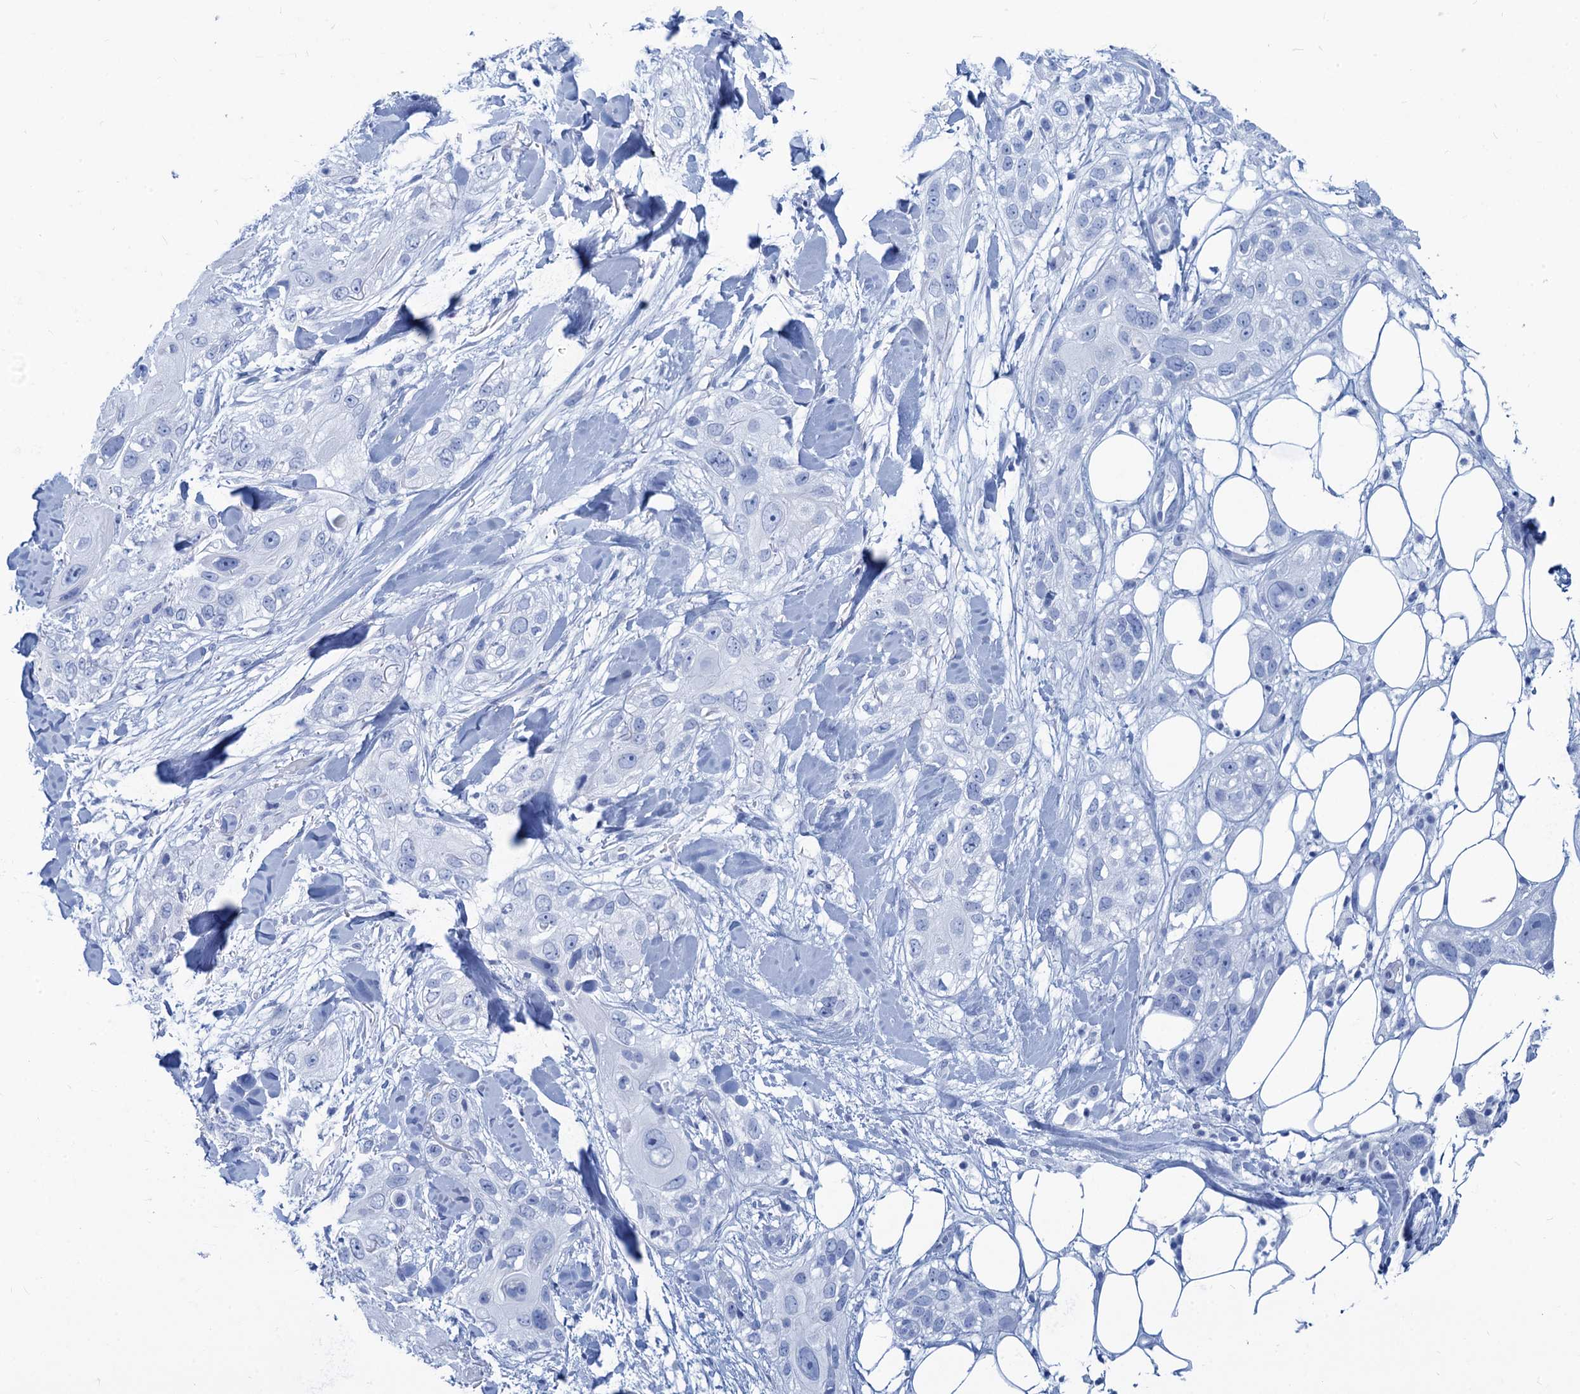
{"staining": {"intensity": "negative", "quantity": "none", "location": "none"}, "tissue": "skin cancer", "cell_type": "Tumor cells", "image_type": "cancer", "snomed": [{"axis": "morphology", "description": "Normal tissue, NOS"}, {"axis": "morphology", "description": "Squamous cell carcinoma, NOS"}, {"axis": "topography", "description": "Skin"}], "caption": "Tumor cells are negative for brown protein staining in skin squamous cell carcinoma. (Stains: DAB immunohistochemistry with hematoxylin counter stain, Microscopy: brightfield microscopy at high magnification).", "gene": "CABYR", "patient": {"sex": "male", "age": 72}}